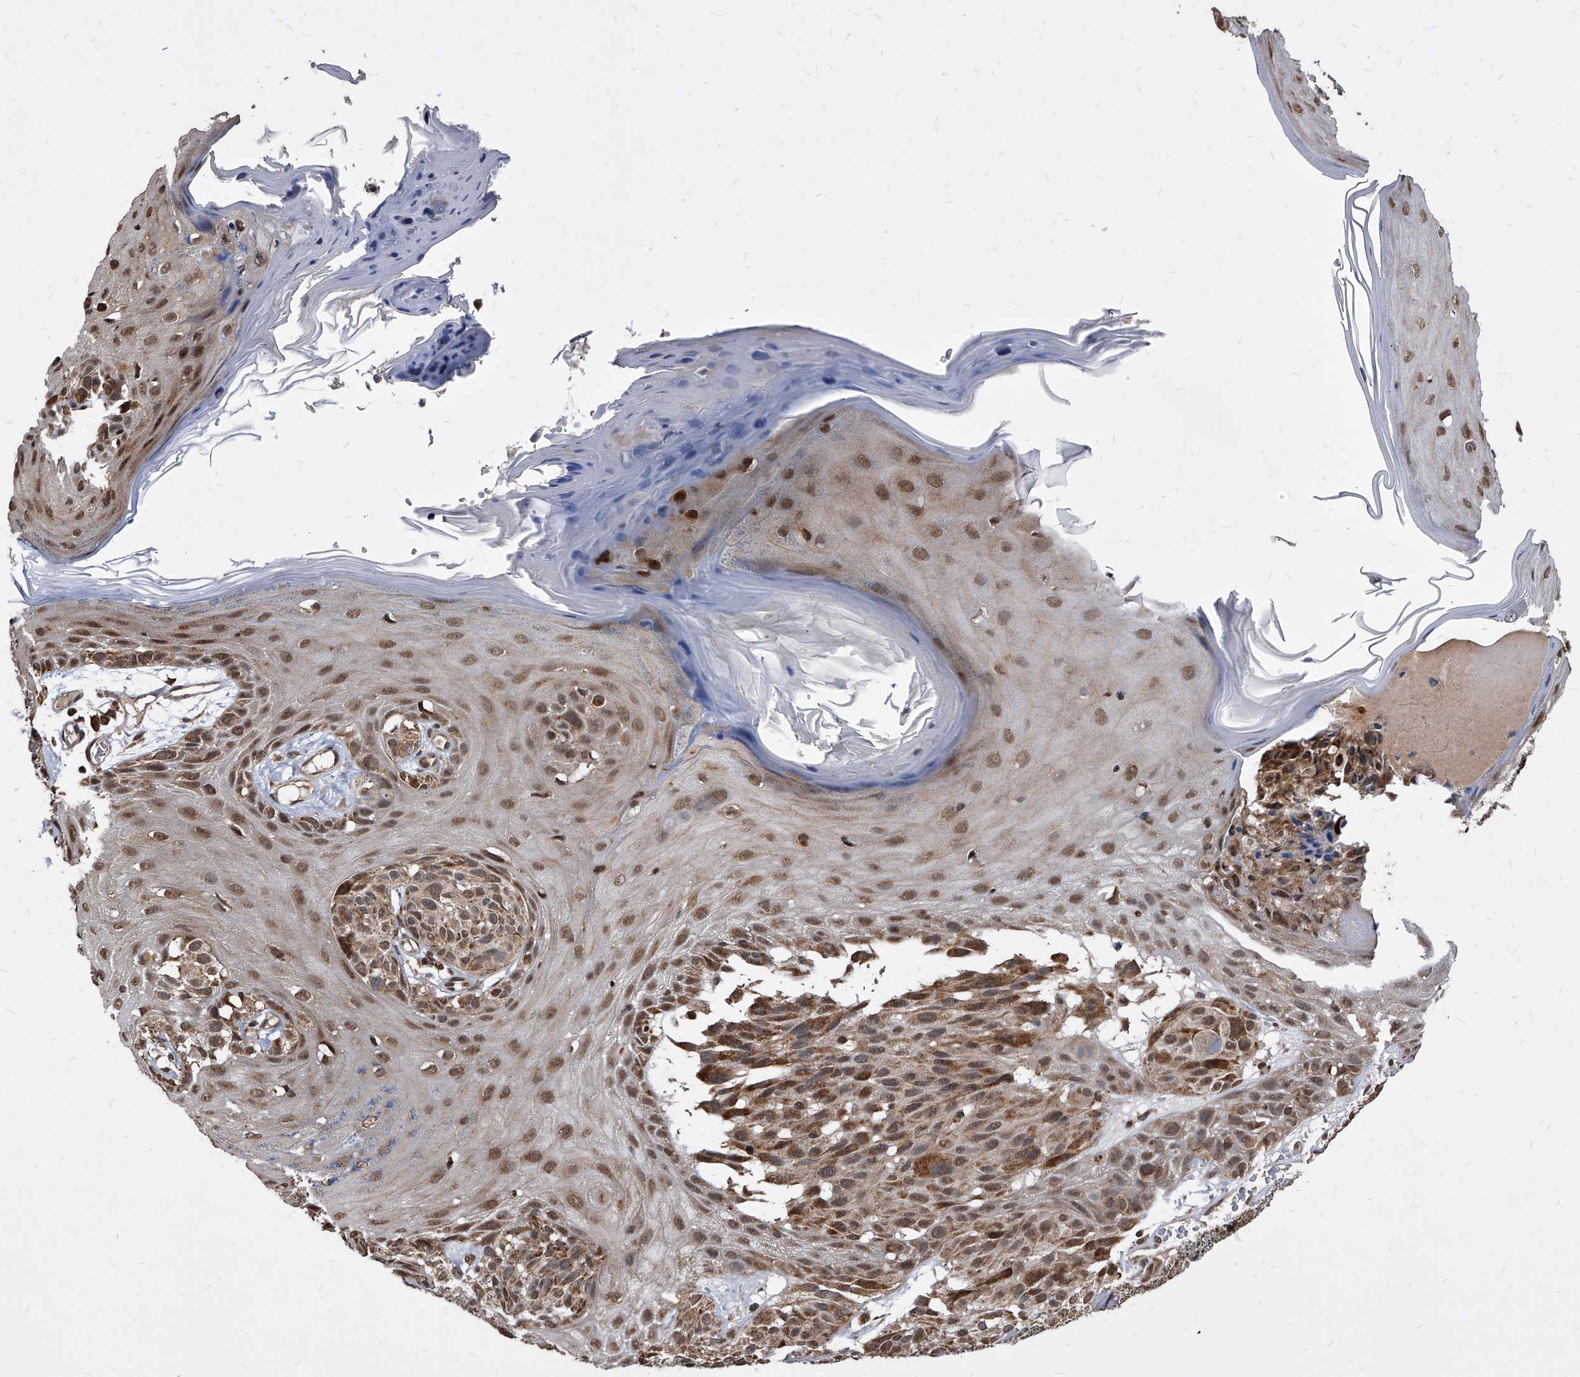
{"staining": {"intensity": "moderate", "quantity": ">75%", "location": "cytoplasmic/membranous,nuclear"}, "tissue": "melanoma", "cell_type": "Tumor cells", "image_type": "cancer", "snomed": [{"axis": "morphology", "description": "Malignant melanoma, NOS"}, {"axis": "topography", "description": "Skin"}], "caption": "IHC of human malignant melanoma shows medium levels of moderate cytoplasmic/membranous and nuclear expression in approximately >75% of tumor cells.", "gene": "DUSP22", "patient": {"sex": "male", "age": 83}}